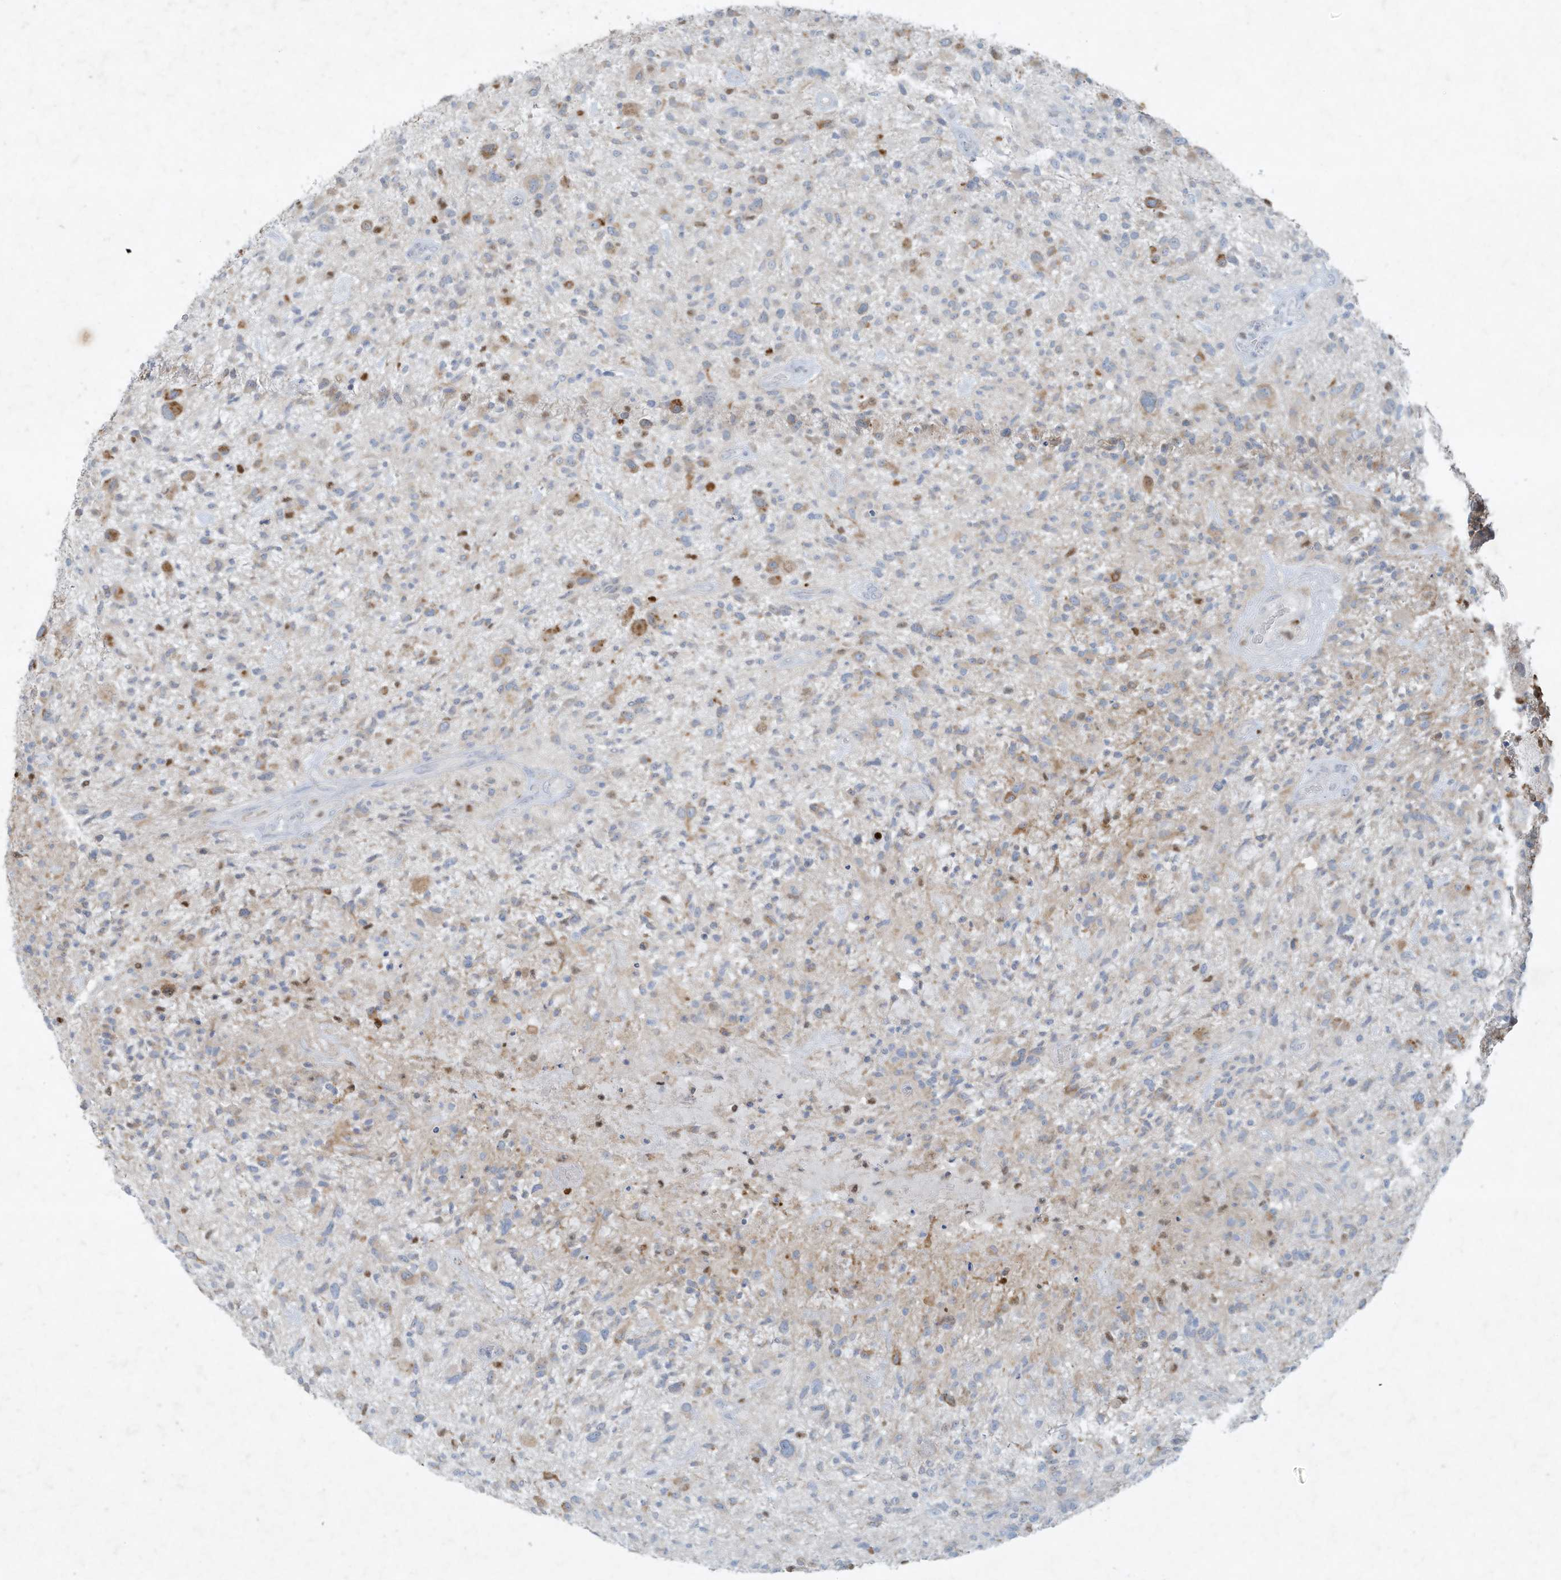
{"staining": {"intensity": "weak", "quantity": "<25%", "location": "cytoplasmic/membranous"}, "tissue": "glioma", "cell_type": "Tumor cells", "image_type": "cancer", "snomed": [{"axis": "morphology", "description": "Glioma, malignant, High grade"}, {"axis": "topography", "description": "Brain"}], "caption": "Tumor cells are negative for brown protein staining in glioma.", "gene": "TUBE1", "patient": {"sex": "male", "age": 47}}